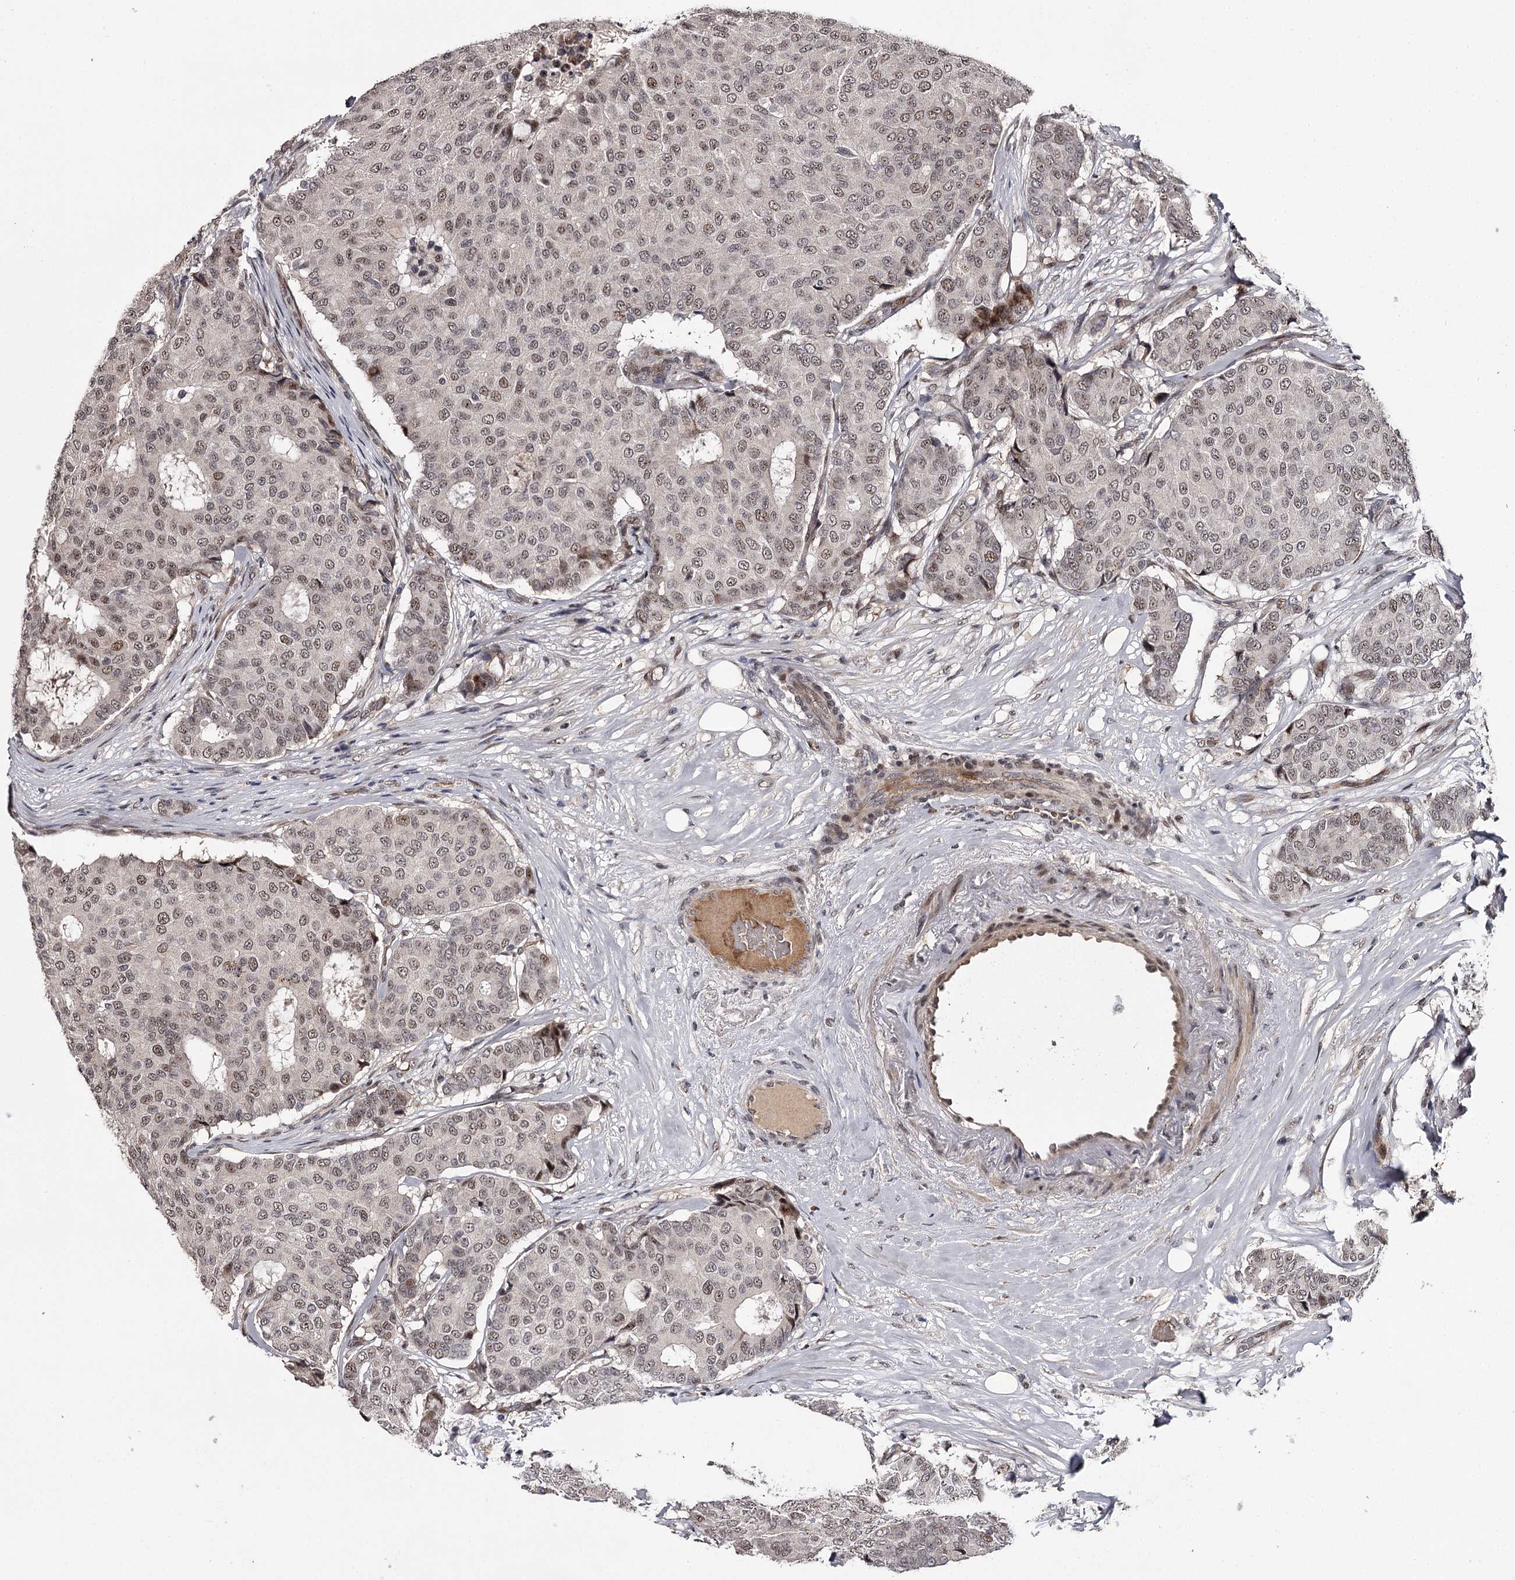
{"staining": {"intensity": "weak", "quantity": ">75%", "location": "nuclear"}, "tissue": "breast cancer", "cell_type": "Tumor cells", "image_type": "cancer", "snomed": [{"axis": "morphology", "description": "Duct carcinoma"}, {"axis": "topography", "description": "Breast"}], "caption": "This micrograph demonstrates immunohistochemistry (IHC) staining of human breast cancer, with low weak nuclear positivity in about >75% of tumor cells.", "gene": "RNF44", "patient": {"sex": "female", "age": 75}}